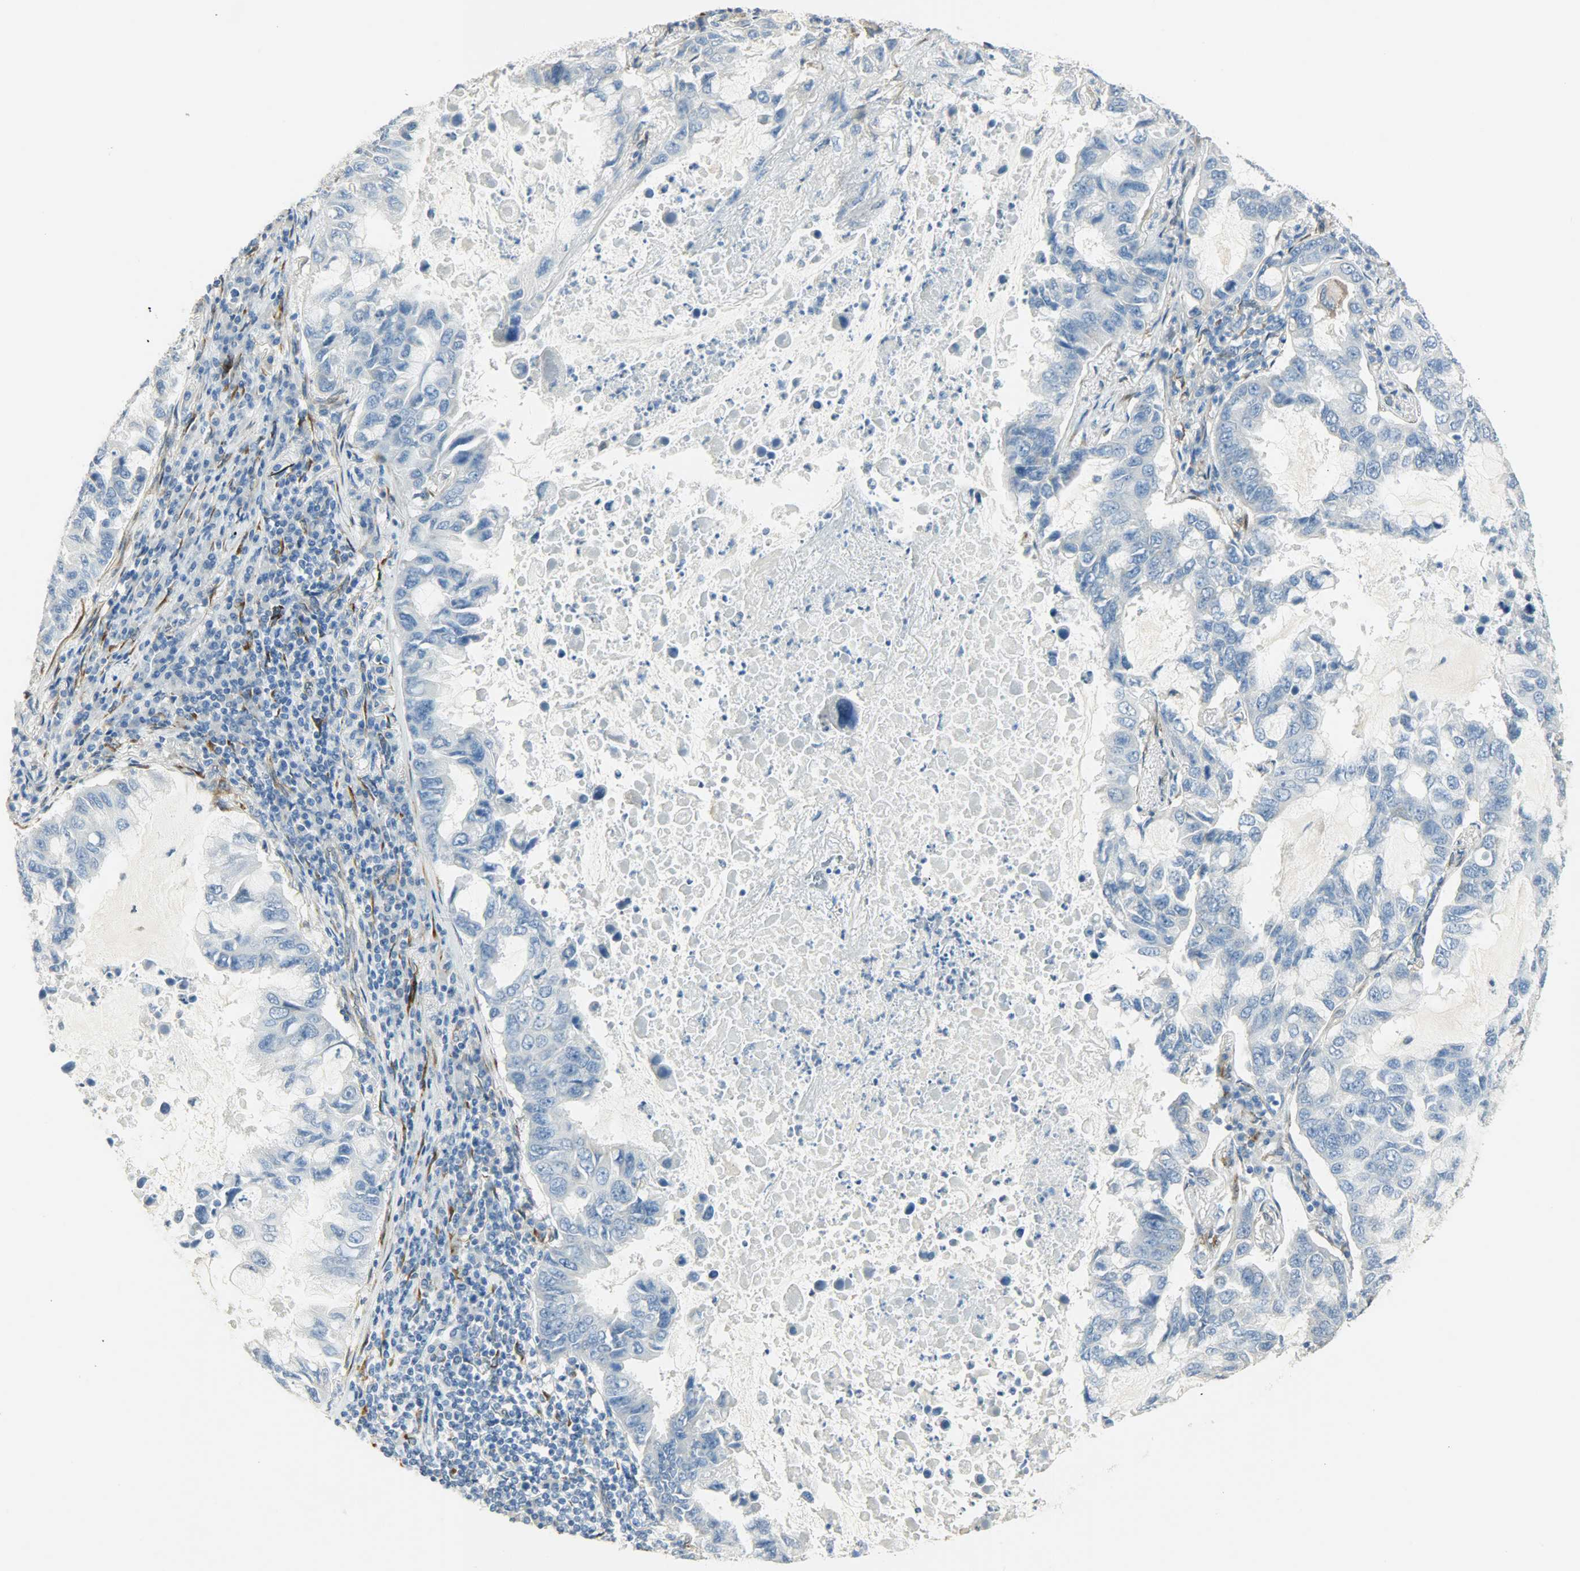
{"staining": {"intensity": "negative", "quantity": "none", "location": "none"}, "tissue": "lung cancer", "cell_type": "Tumor cells", "image_type": "cancer", "snomed": [{"axis": "morphology", "description": "Adenocarcinoma, NOS"}, {"axis": "topography", "description": "Lung"}], "caption": "IHC of lung cancer (adenocarcinoma) shows no staining in tumor cells.", "gene": "PKD2", "patient": {"sex": "male", "age": 64}}